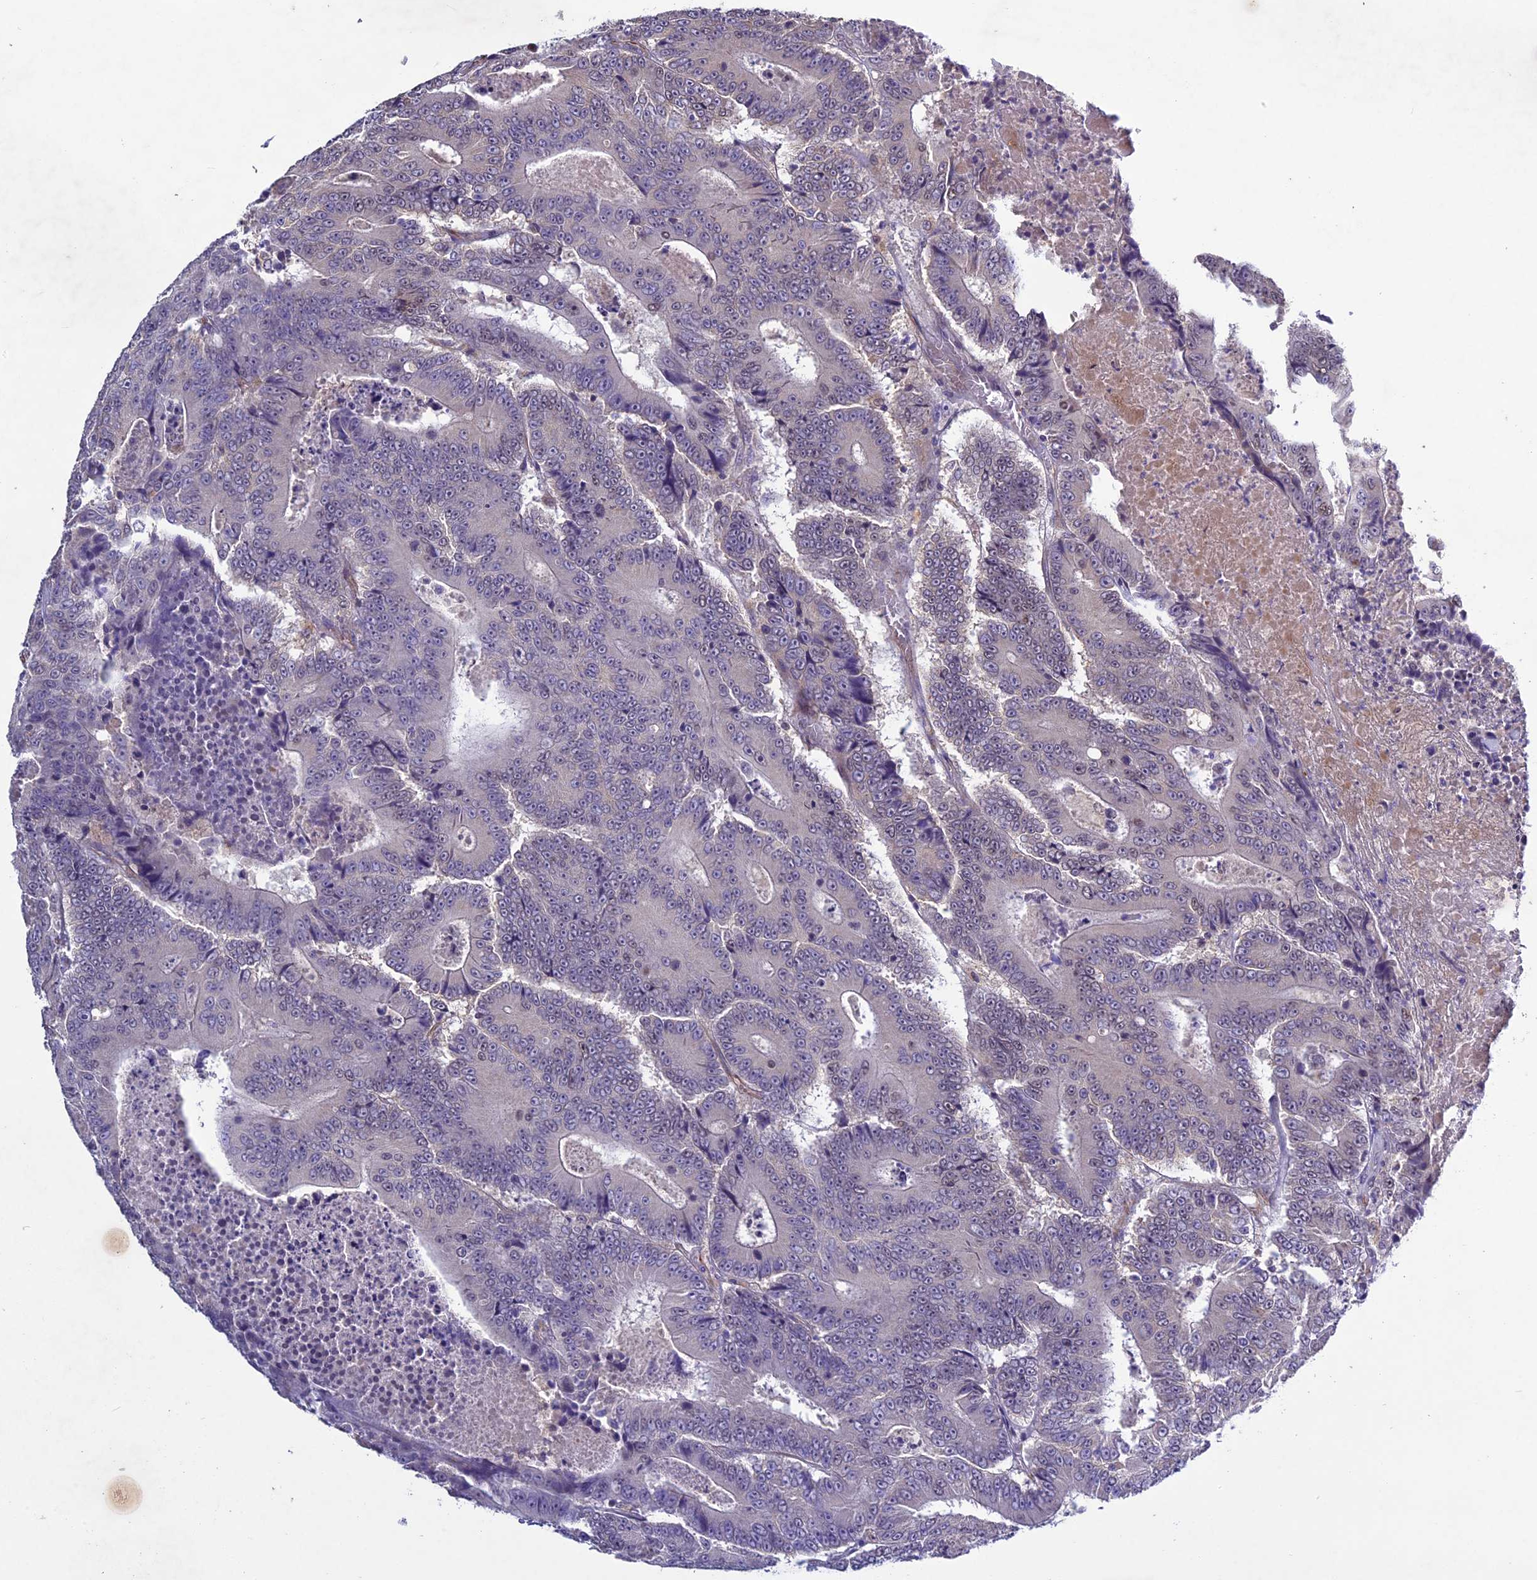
{"staining": {"intensity": "negative", "quantity": "none", "location": "none"}, "tissue": "colorectal cancer", "cell_type": "Tumor cells", "image_type": "cancer", "snomed": [{"axis": "morphology", "description": "Adenocarcinoma, NOS"}, {"axis": "topography", "description": "Colon"}], "caption": "A photomicrograph of human colorectal cancer (adenocarcinoma) is negative for staining in tumor cells.", "gene": "C3orf70", "patient": {"sex": "male", "age": 83}}